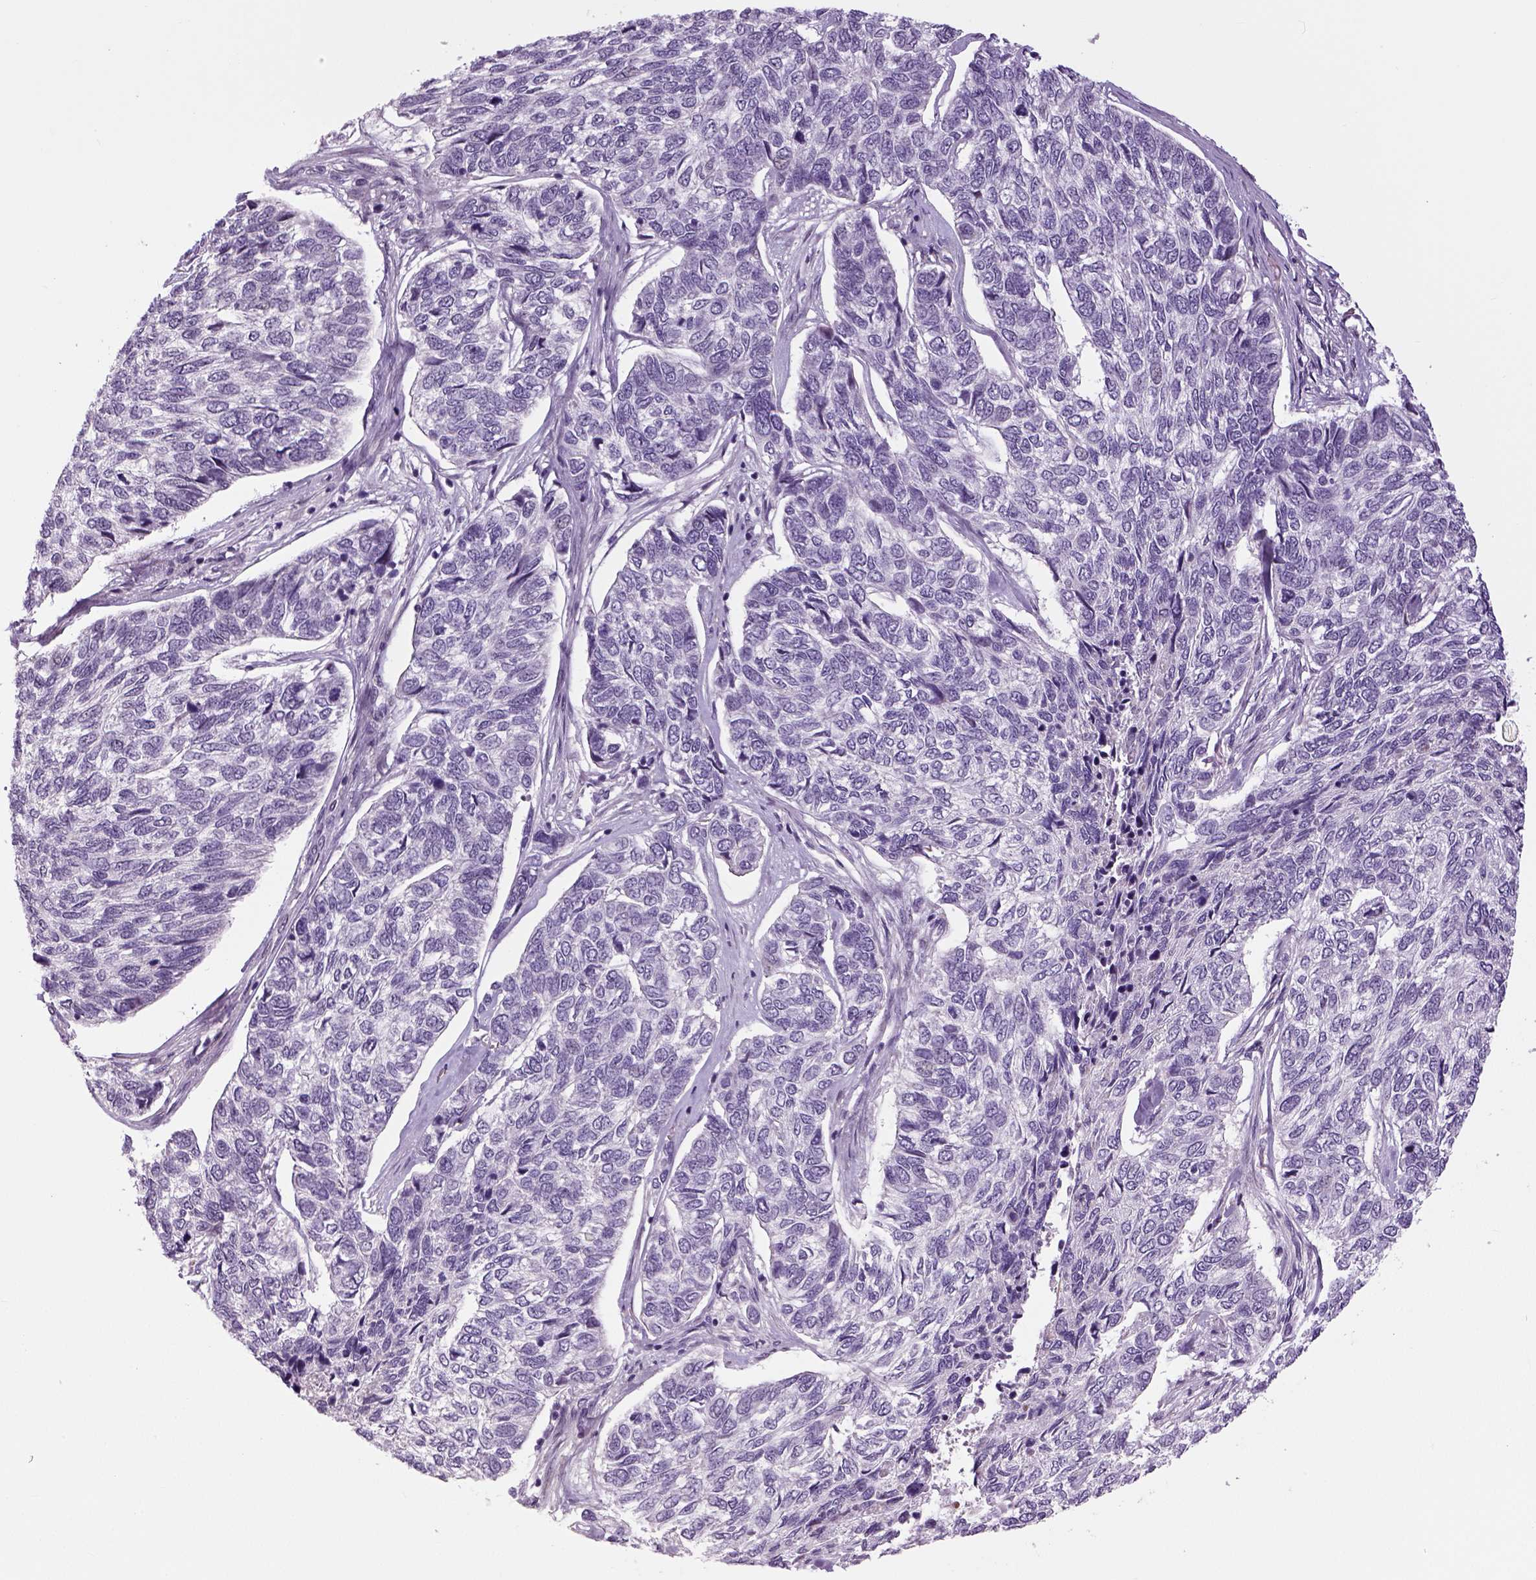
{"staining": {"intensity": "negative", "quantity": "none", "location": "none"}, "tissue": "skin cancer", "cell_type": "Tumor cells", "image_type": "cancer", "snomed": [{"axis": "morphology", "description": "Basal cell carcinoma"}, {"axis": "topography", "description": "Skin"}], "caption": "Tumor cells are negative for protein expression in human skin cancer (basal cell carcinoma).", "gene": "NECAB1", "patient": {"sex": "female", "age": 65}}